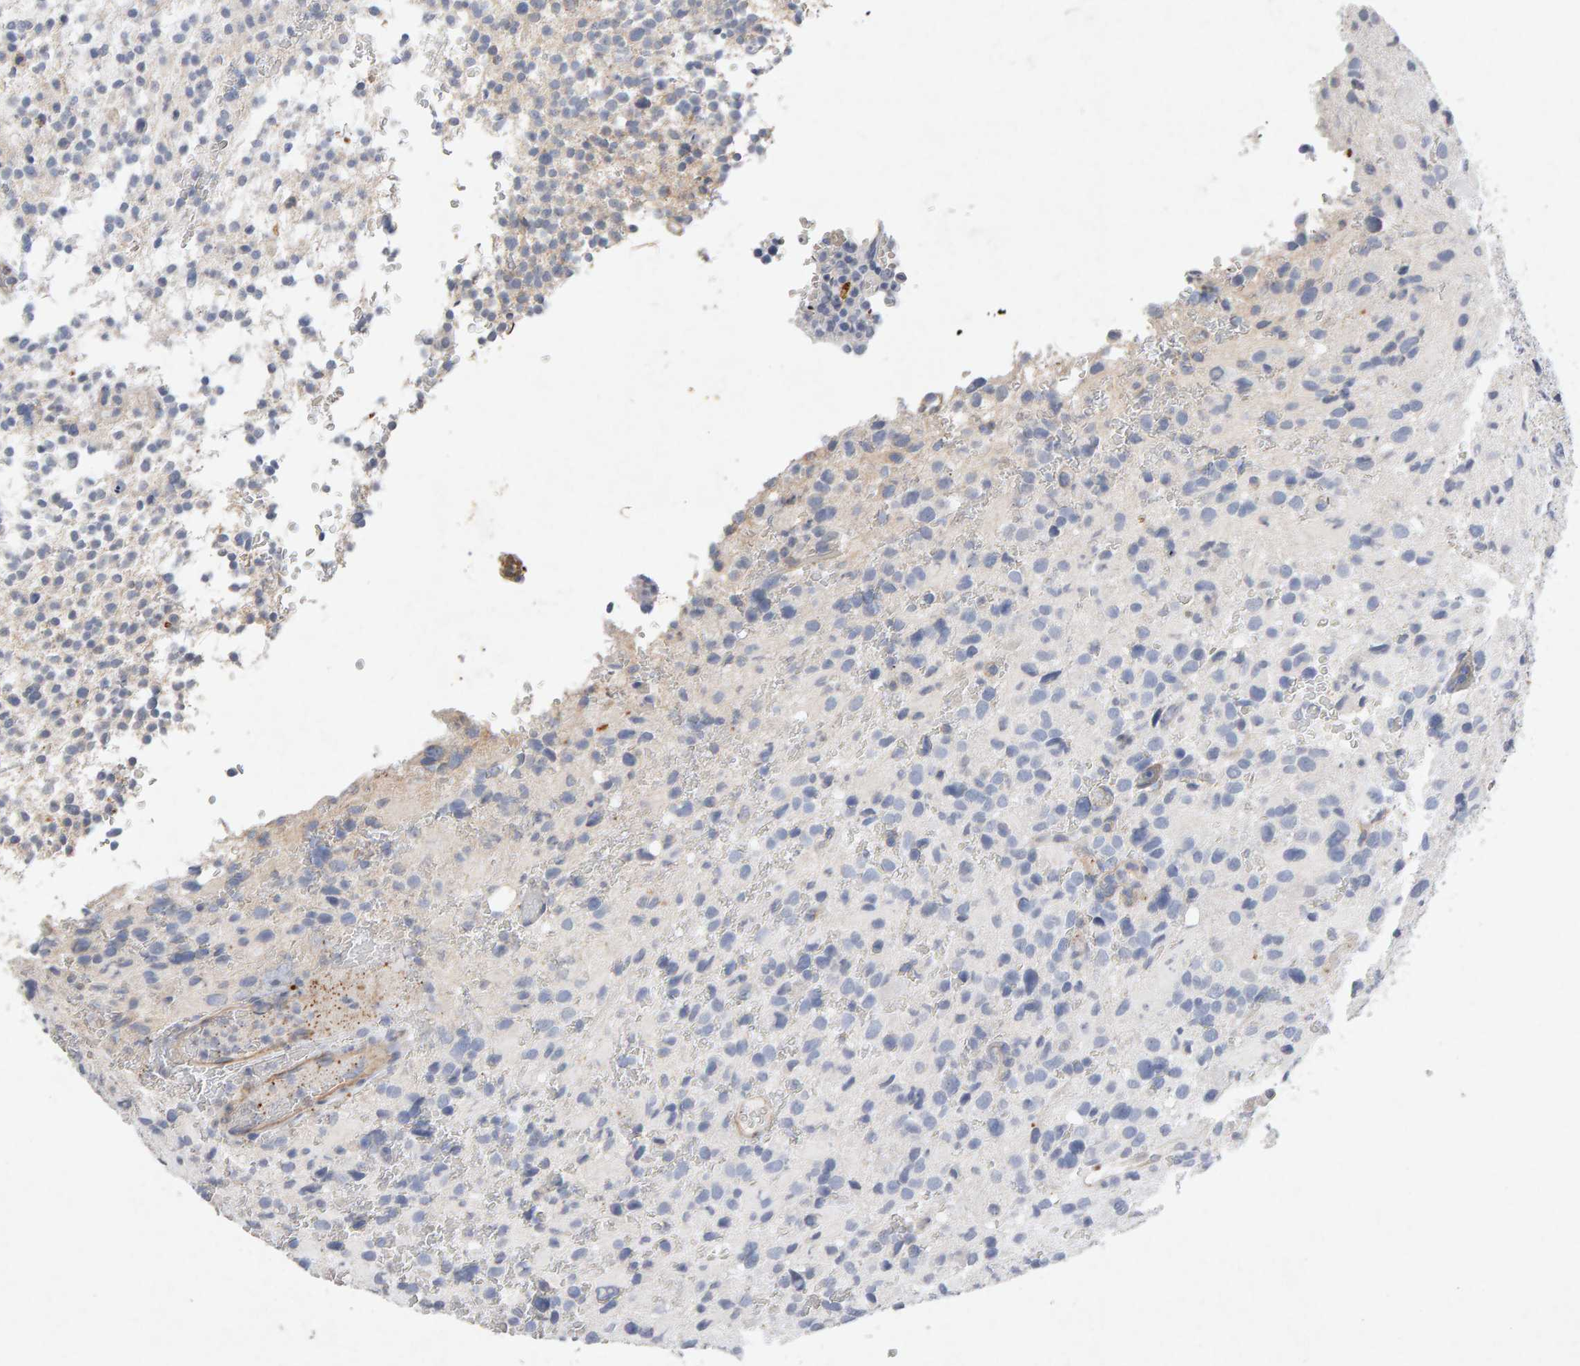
{"staining": {"intensity": "negative", "quantity": "none", "location": "none"}, "tissue": "glioma", "cell_type": "Tumor cells", "image_type": "cancer", "snomed": [{"axis": "morphology", "description": "Glioma, malignant, High grade"}, {"axis": "topography", "description": "Brain"}], "caption": "This is an immunohistochemistry (IHC) histopathology image of human glioma. There is no positivity in tumor cells.", "gene": "PTPRM", "patient": {"sex": "male", "age": 48}}